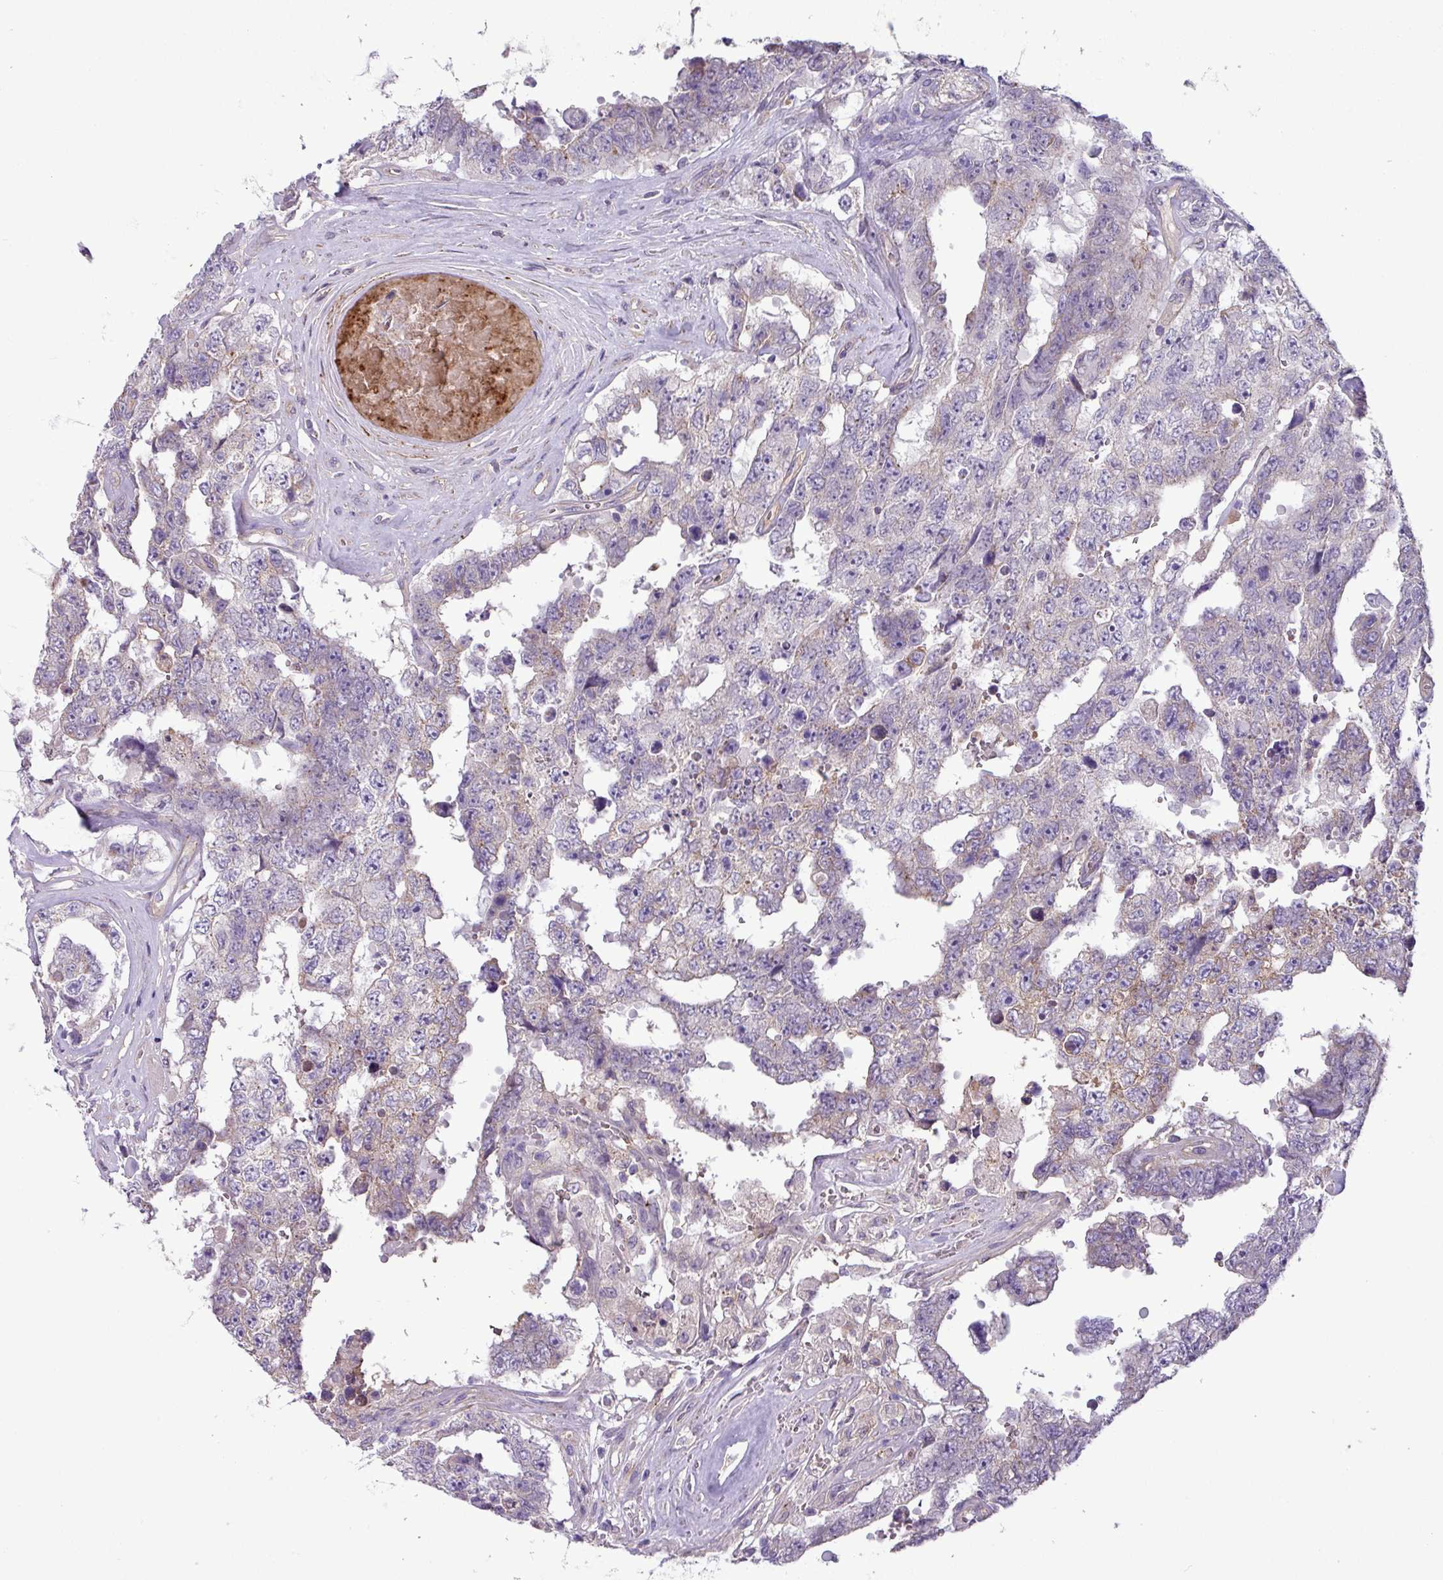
{"staining": {"intensity": "negative", "quantity": "none", "location": "none"}, "tissue": "testis cancer", "cell_type": "Tumor cells", "image_type": "cancer", "snomed": [{"axis": "morphology", "description": "Normal tissue, NOS"}, {"axis": "morphology", "description": "Carcinoma, Embryonal, NOS"}, {"axis": "topography", "description": "Testis"}, {"axis": "topography", "description": "Epididymis"}], "caption": "Tumor cells are negative for protein expression in human embryonal carcinoma (testis).", "gene": "SLC23A2", "patient": {"sex": "male", "age": 25}}